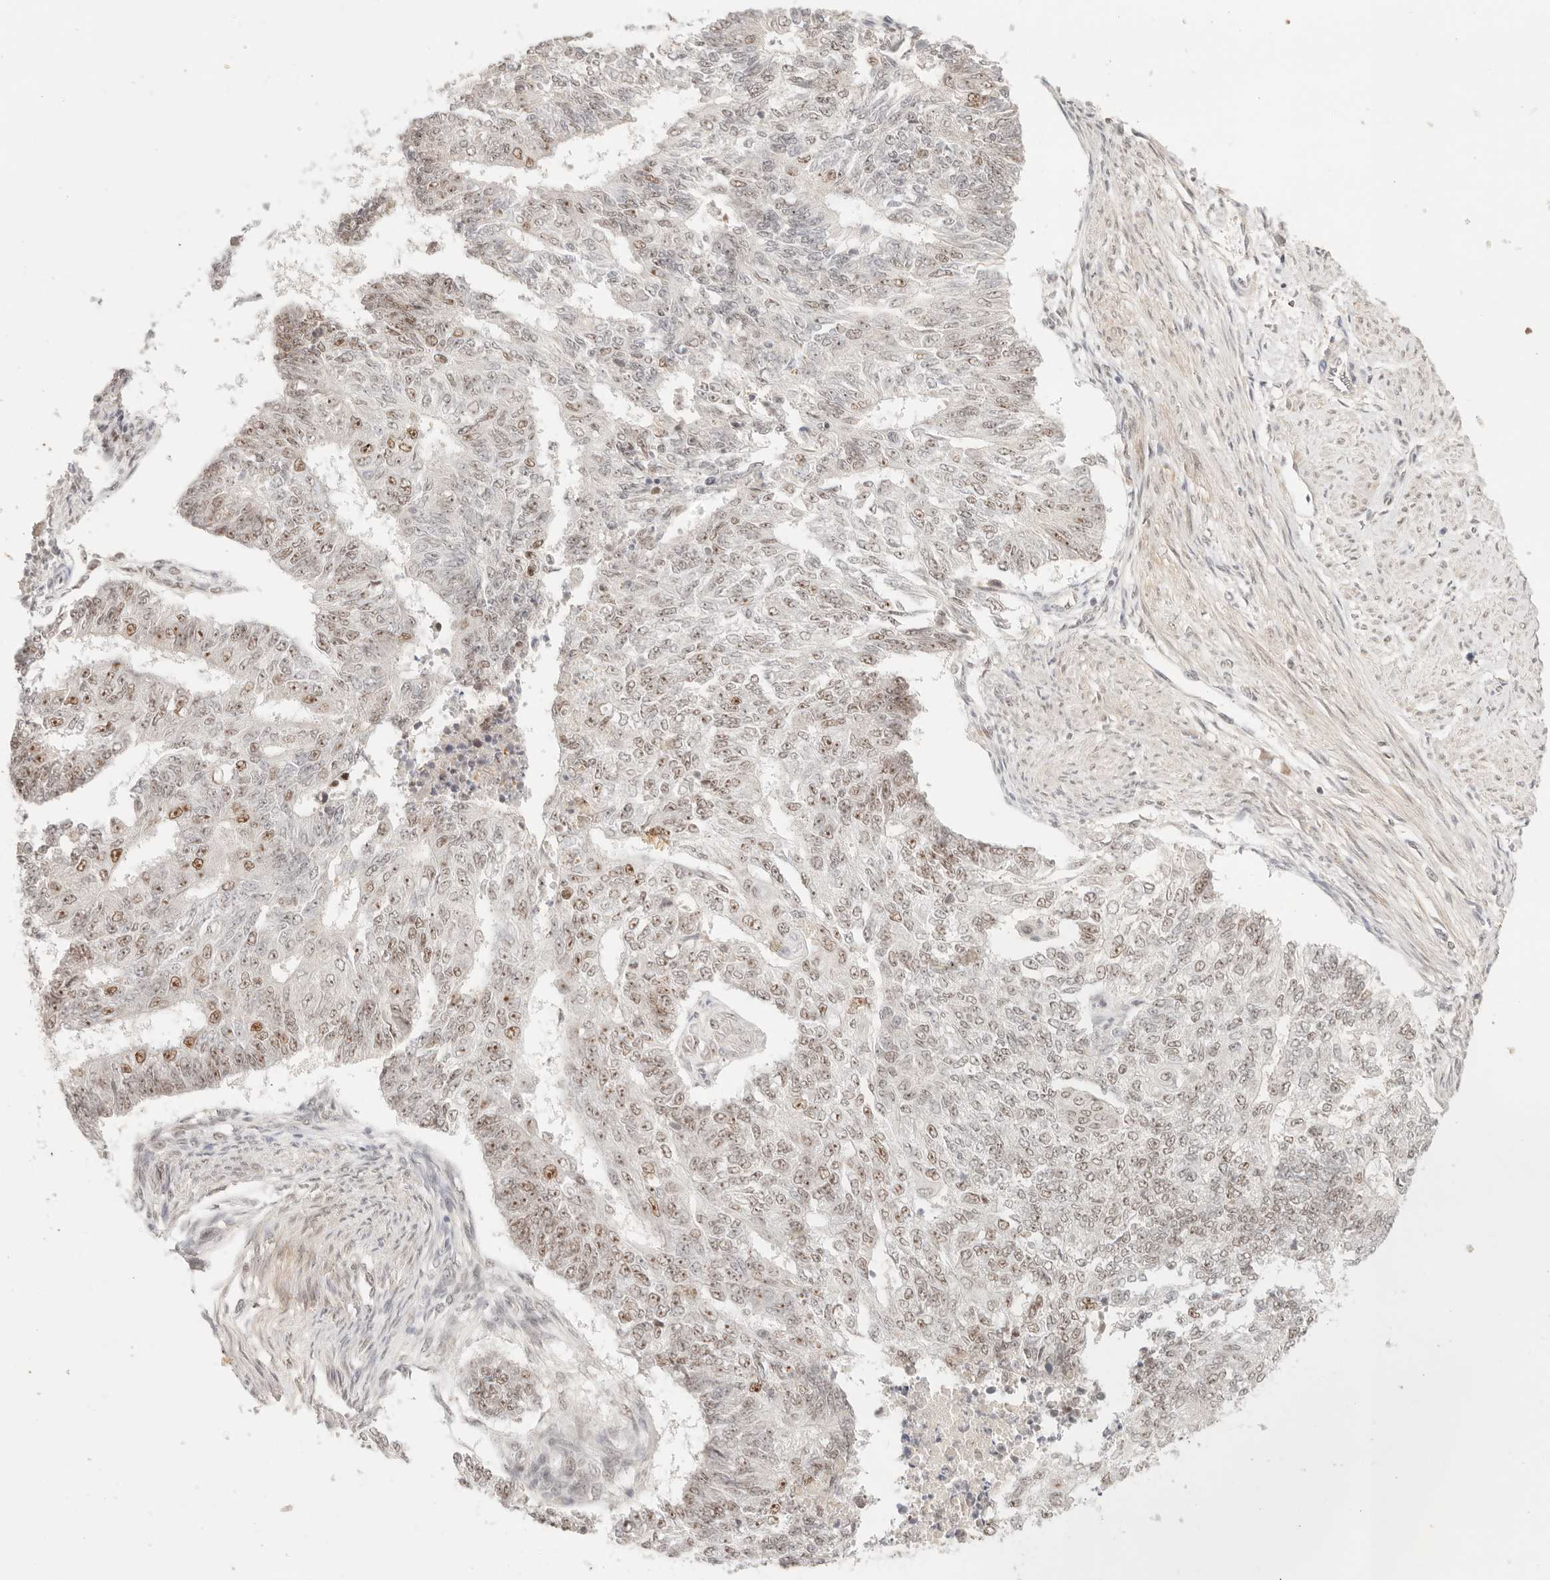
{"staining": {"intensity": "moderate", "quantity": "25%-75%", "location": "nuclear"}, "tissue": "endometrial cancer", "cell_type": "Tumor cells", "image_type": "cancer", "snomed": [{"axis": "morphology", "description": "Adenocarcinoma, NOS"}, {"axis": "topography", "description": "Endometrium"}], "caption": "Immunohistochemical staining of human endometrial adenocarcinoma displays medium levels of moderate nuclear staining in about 25%-75% of tumor cells.", "gene": "GTF2E2", "patient": {"sex": "female", "age": 32}}